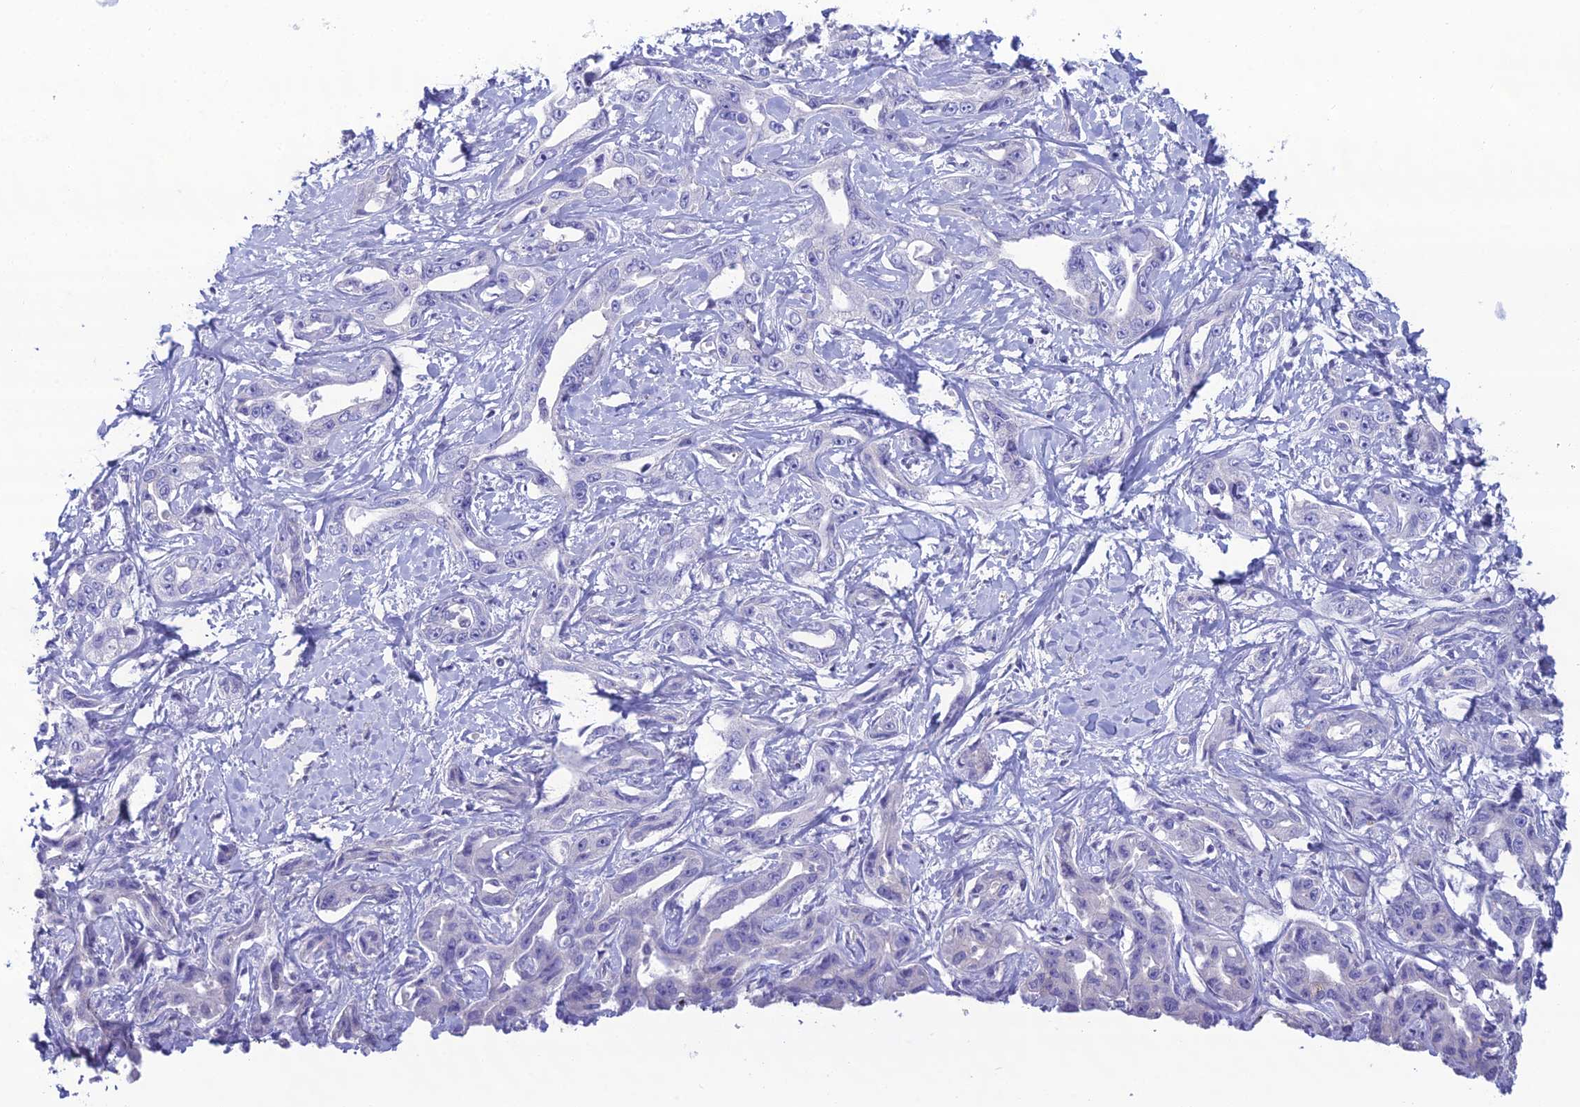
{"staining": {"intensity": "negative", "quantity": "none", "location": "none"}, "tissue": "liver cancer", "cell_type": "Tumor cells", "image_type": "cancer", "snomed": [{"axis": "morphology", "description": "Cholangiocarcinoma"}, {"axis": "topography", "description": "Liver"}], "caption": "The photomicrograph shows no significant expression in tumor cells of liver cancer.", "gene": "CRB2", "patient": {"sex": "male", "age": 59}}